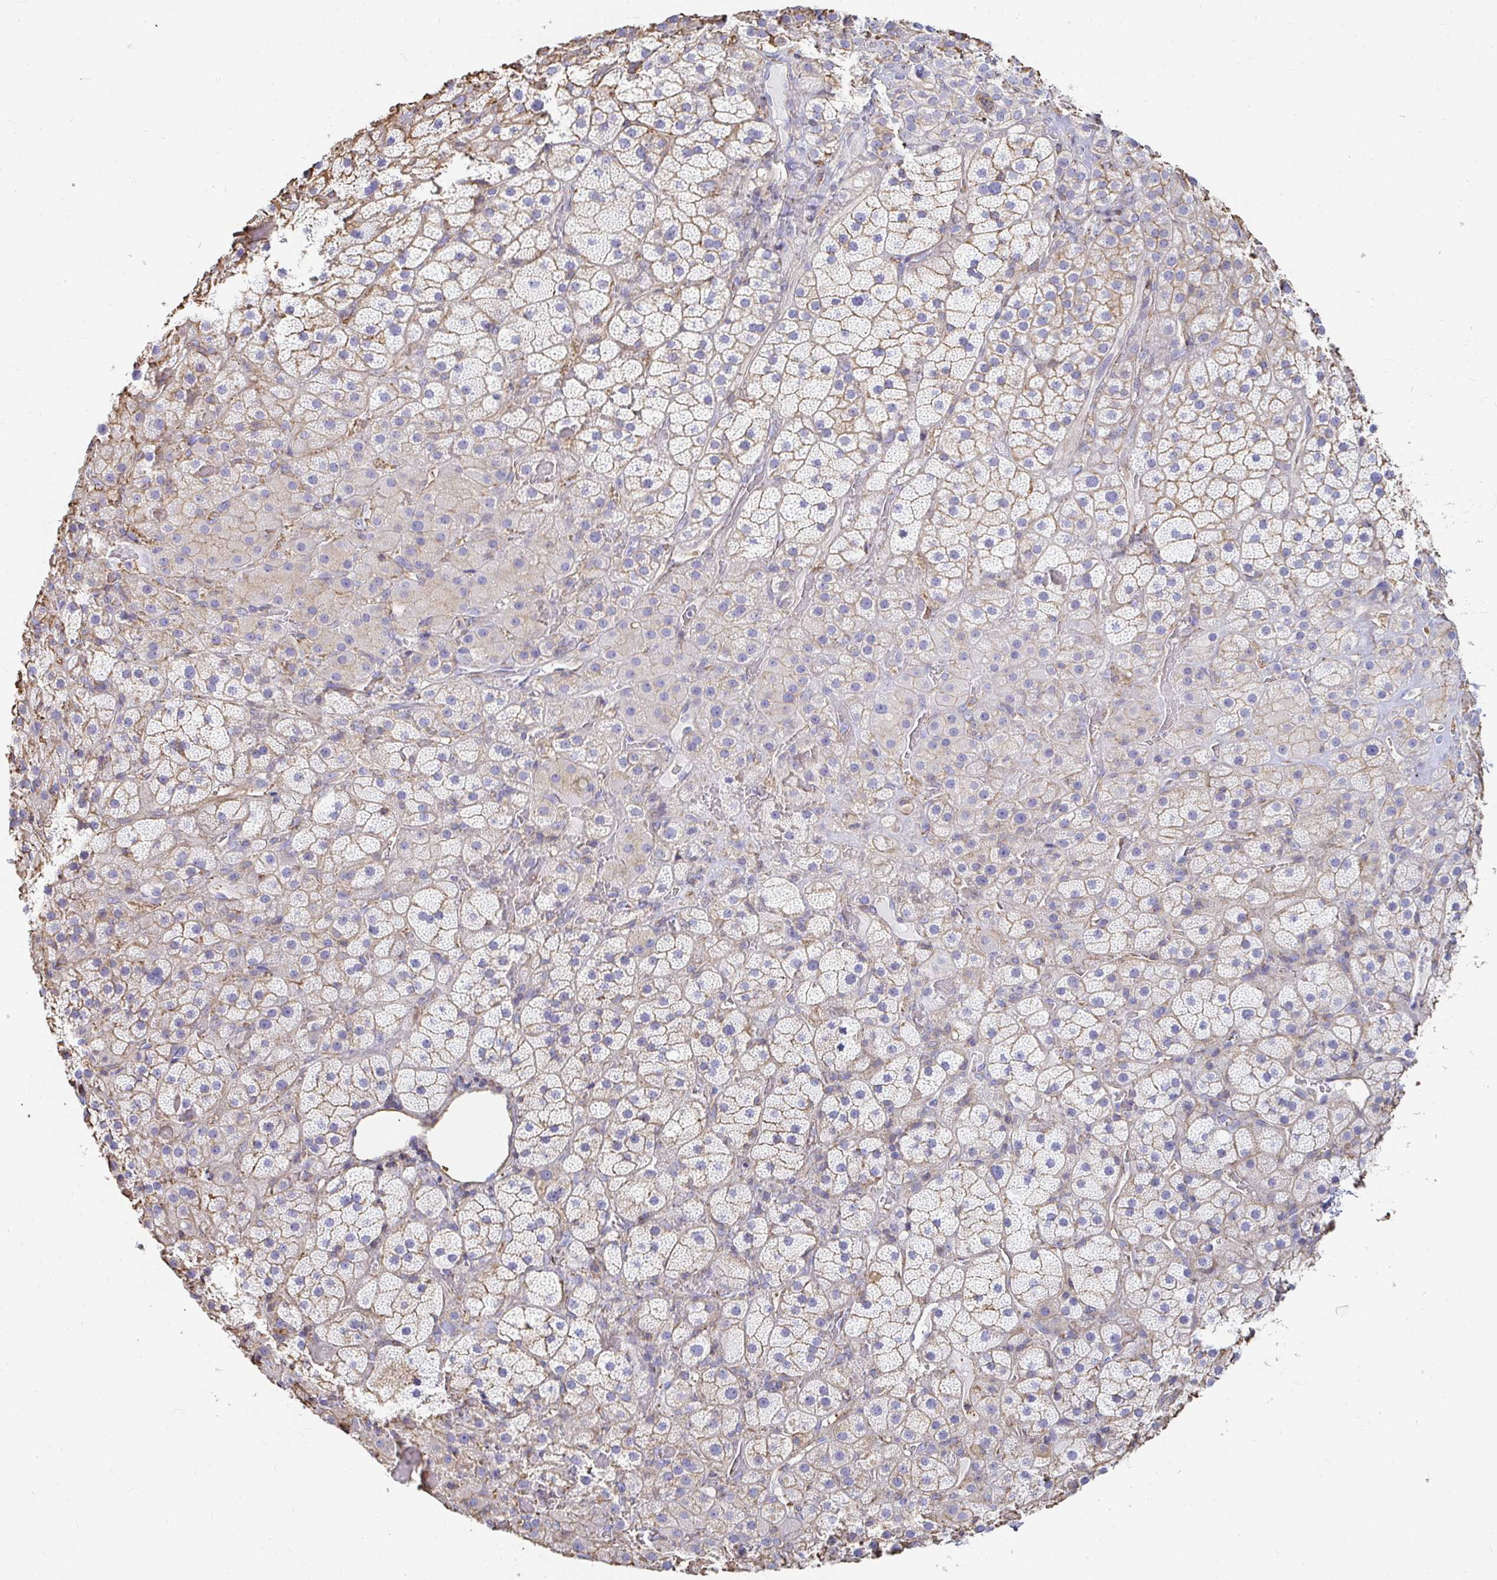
{"staining": {"intensity": "weak", "quantity": "25%-75%", "location": "cytoplasmic/membranous"}, "tissue": "adrenal gland", "cell_type": "Glandular cells", "image_type": "normal", "snomed": [{"axis": "morphology", "description": "Normal tissue, NOS"}, {"axis": "topography", "description": "Adrenal gland"}], "caption": "Brown immunohistochemical staining in benign human adrenal gland demonstrates weak cytoplasmic/membranous positivity in approximately 25%-75% of glandular cells. The staining was performed using DAB (3,3'-diaminobenzidine), with brown indicating positive protein expression. Nuclei are stained blue with hematoxylin.", "gene": "PTPN14", "patient": {"sex": "male", "age": 57}}